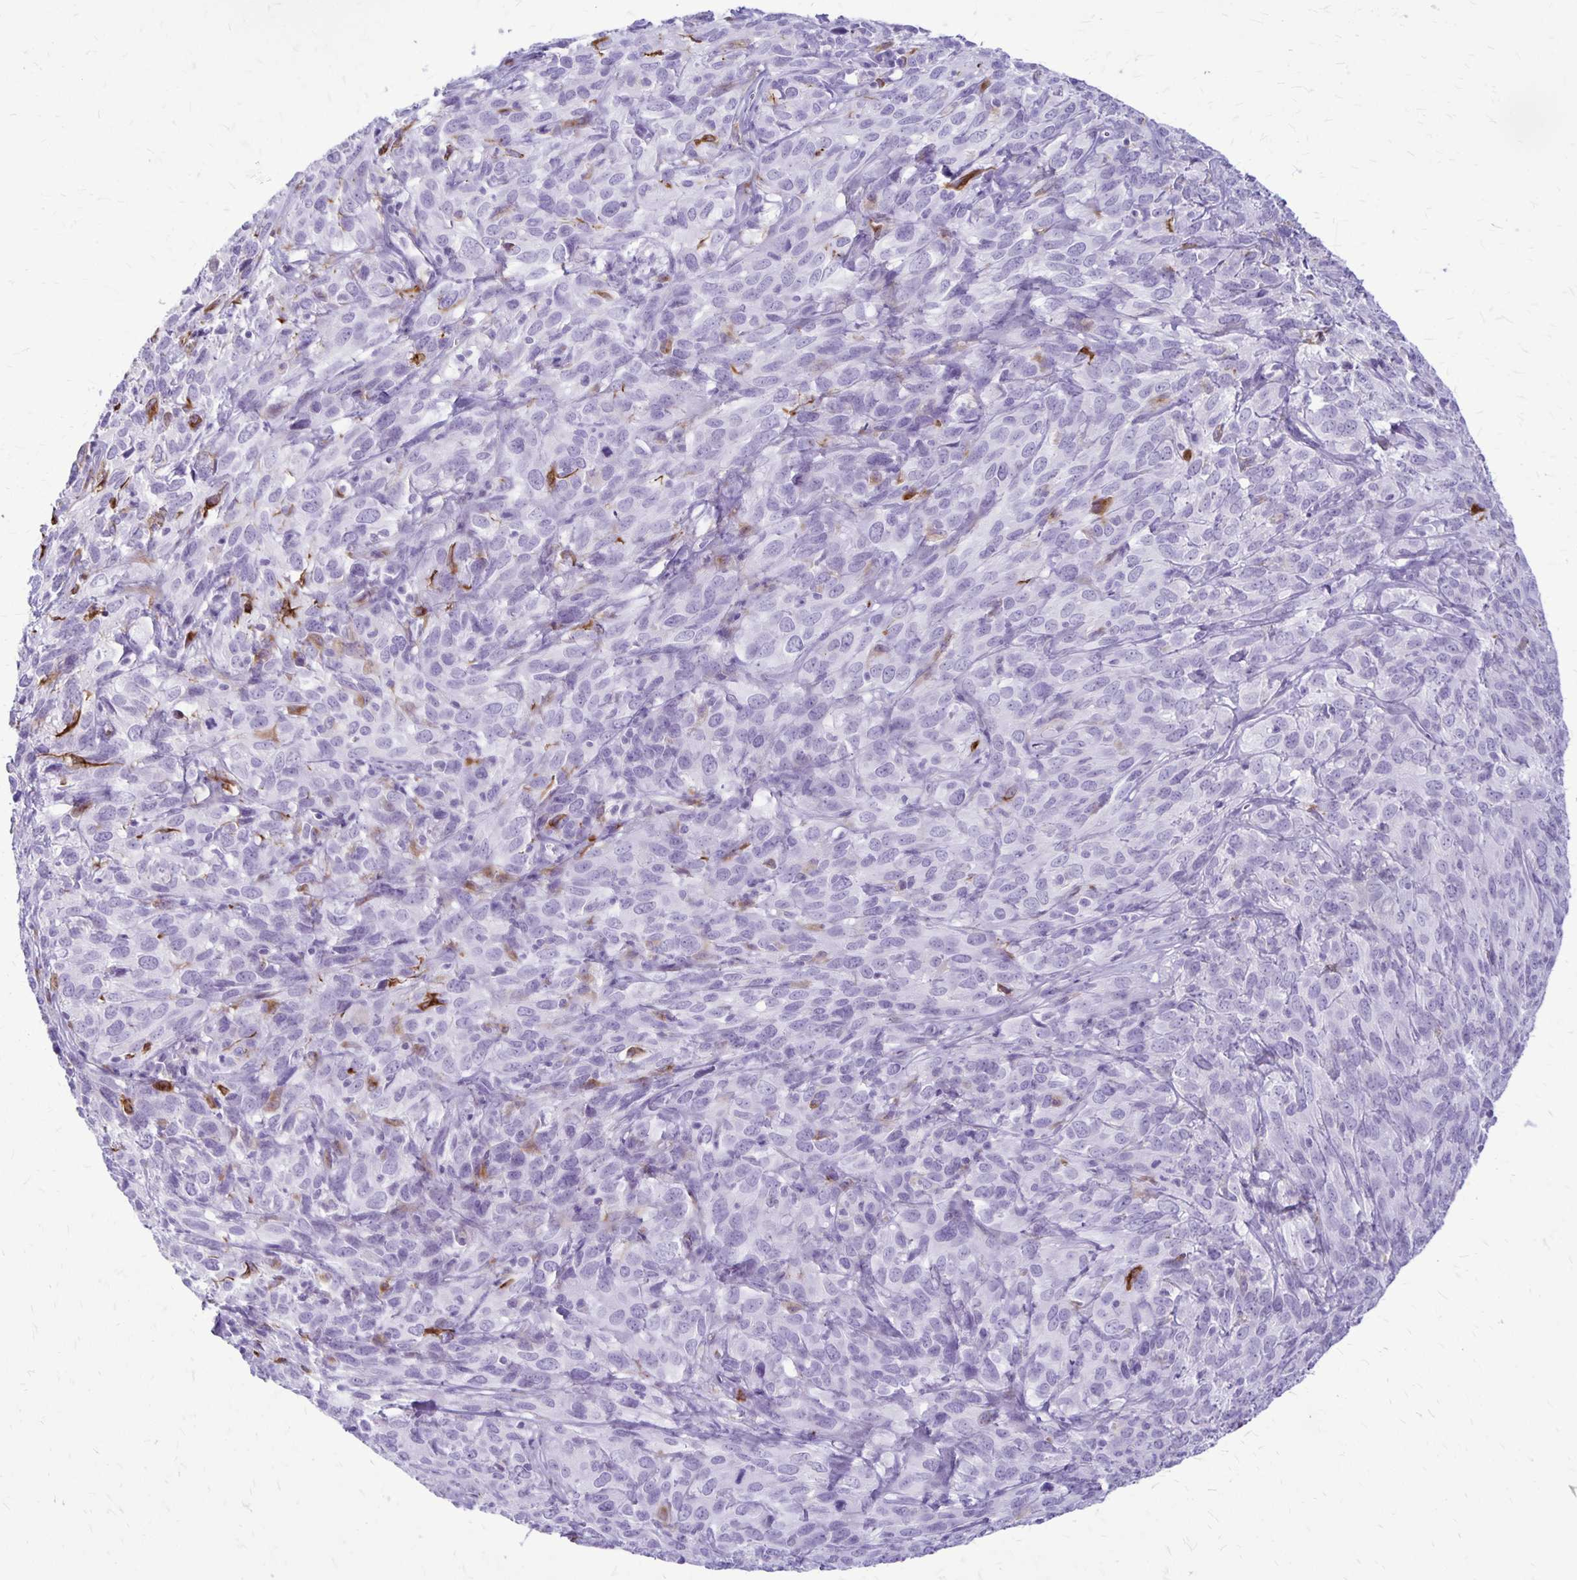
{"staining": {"intensity": "negative", "quantity": "none", "location": "none"}, "tissue": "cervical cancer", "cell_type": "Tumor cells", "image_type": "cancer", "snomed": [{"axis": "morphology", "description": "Squamous cell carcinoma, NOS"}, {"axis": "topography", "description": "Cervix"}], "caption": "High power microscopy image of an IHC histopathology image of cervical cancer (squamous cell carcinoma), revealing no significant staining in tumor cells.", "gene": "RTN1", "patient": {"sex": "female", "age": 51}}